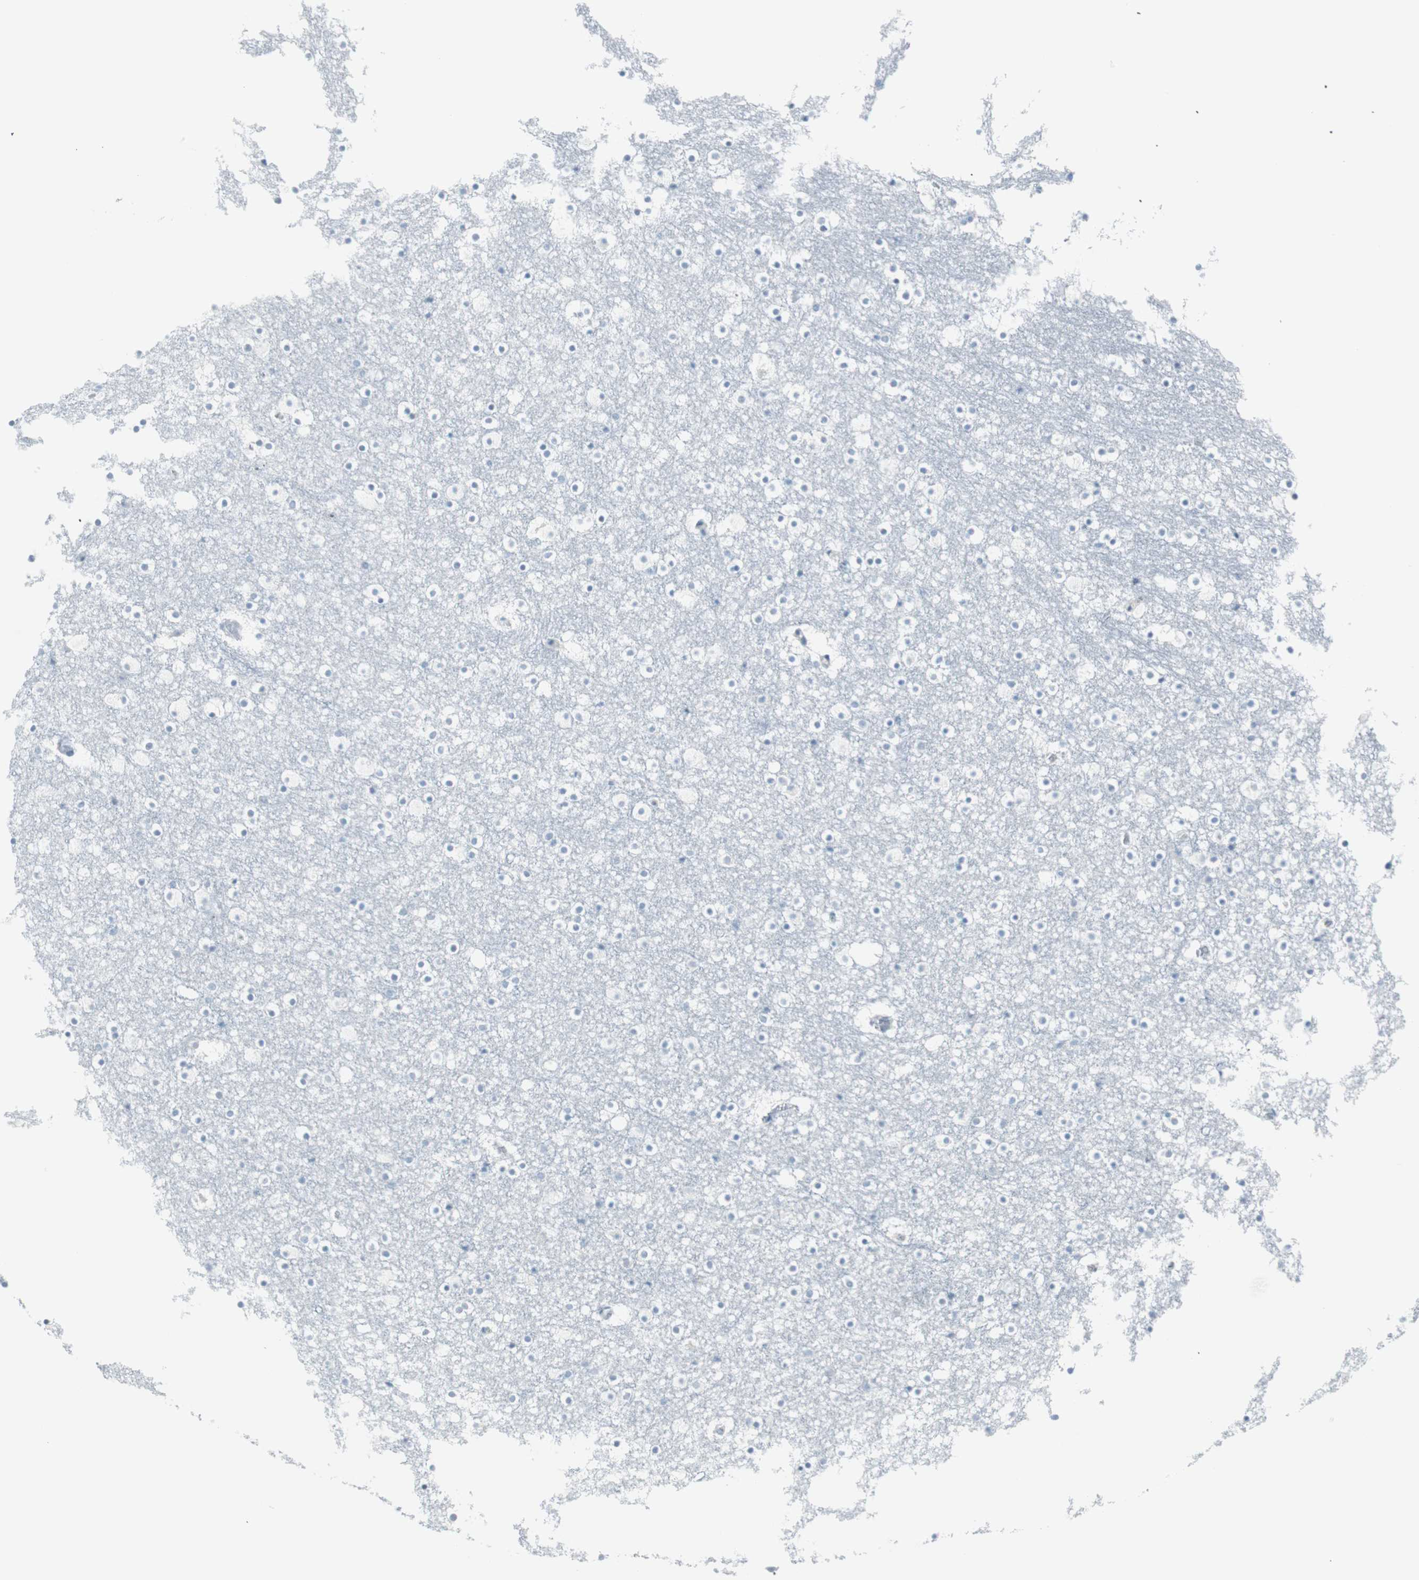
{"staining": {"intensity": "negative", "quantity": "none", "location": "none"}, "tissue": "caudate", "cell_type": "Glial cells", "image_type": "normal", "snomed": [{"axis": "morphology", "description": "Normal tissue, NOS"}, {"axis": "topography", "description": "Lateral ventricle wall"}], "caption": "DAB (3,3'-diaminobenzidine) immunohistochemical staining of normal caudate exhibits no significant expression in glial cells.", "gene": "MLLT10", "patient": {"sex": "male", "age": 45}}